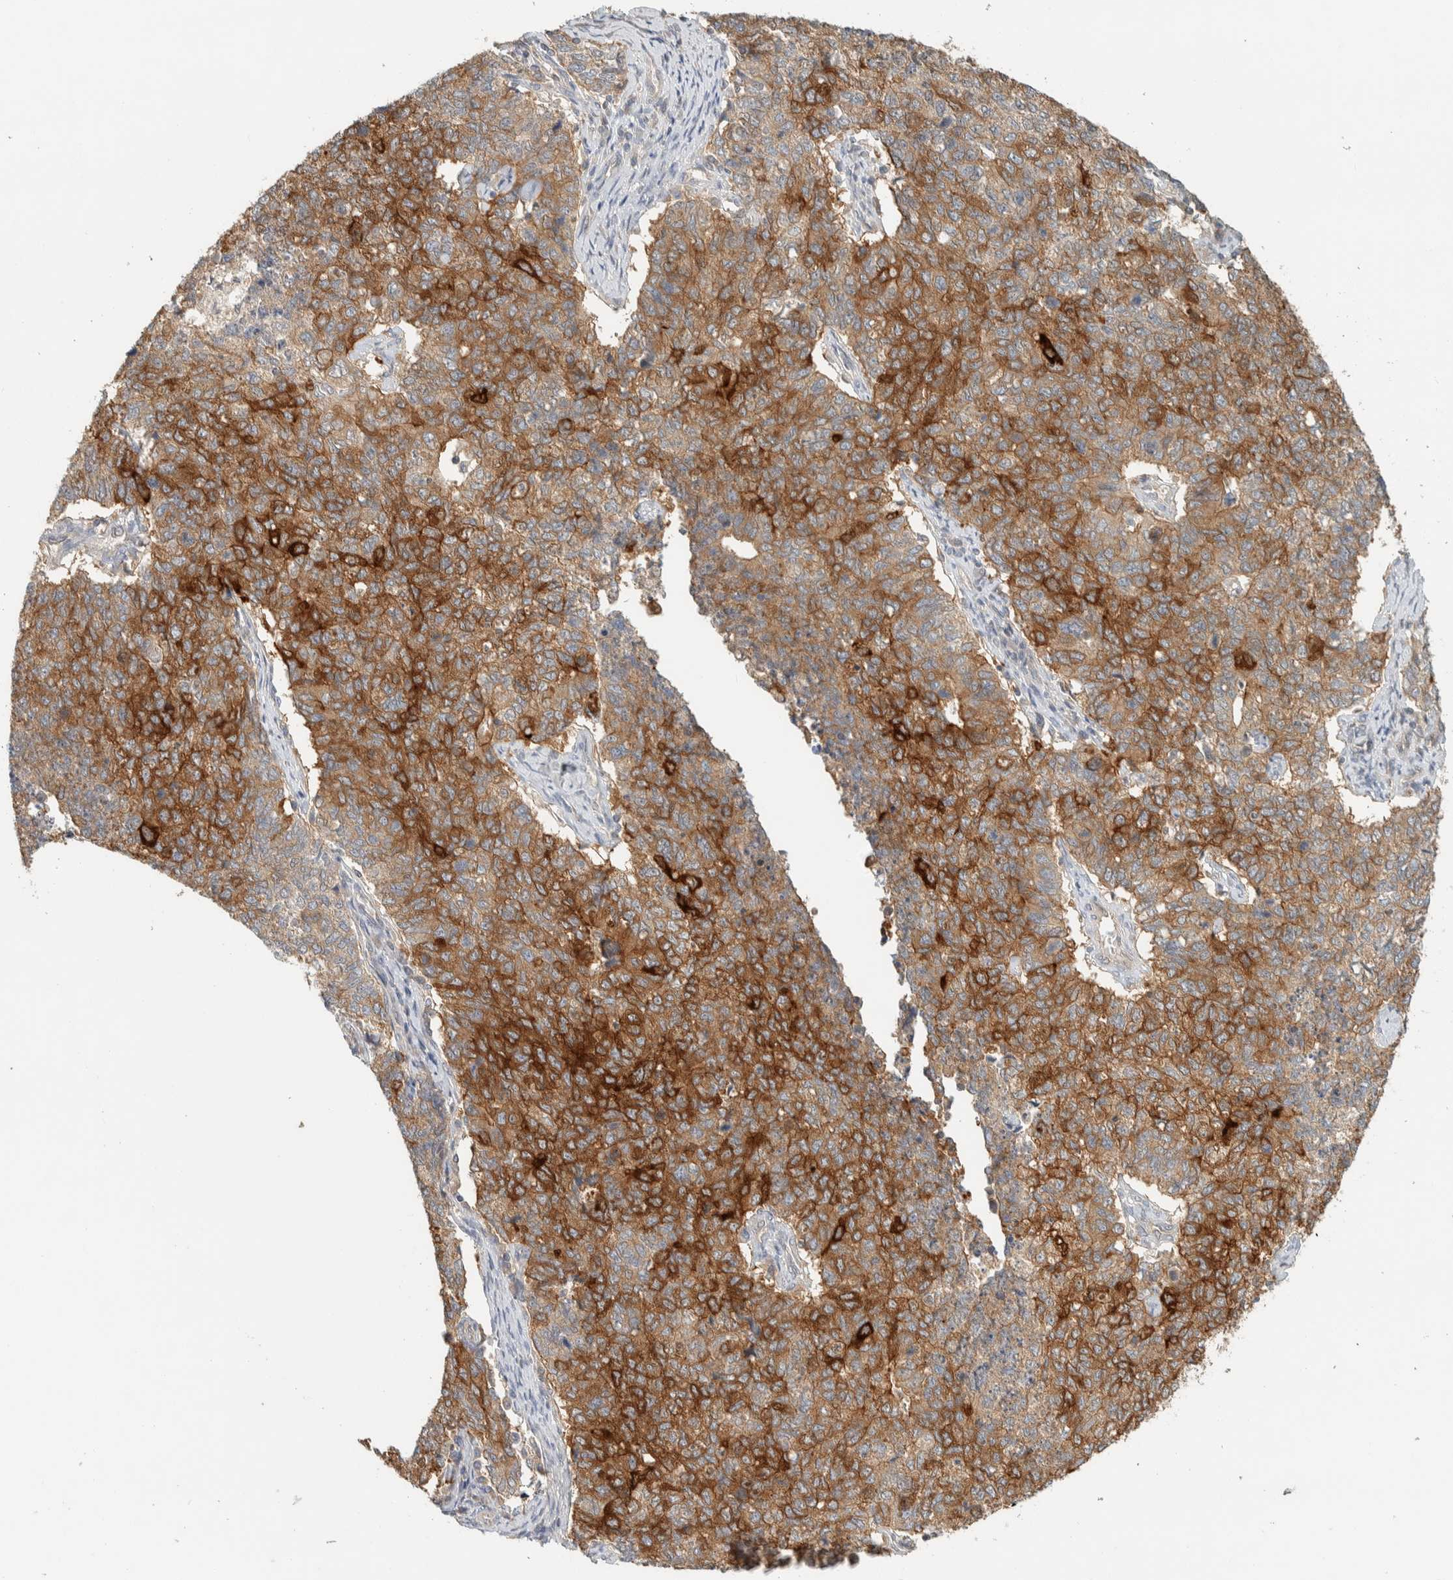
{"staining": {"intensity": "strong", "quantity": "25%-75%", "location": "cytoplasmic/membranous"}, "tissue": "cervical cancer", "cell_type": "Tumor cells", "image_type": "cancer", "snomed": [{"axis": "morphology", "description": "Squamous cell carcinoma, NOS"}, {"axis": "topography", "description": "Cervix"}], "caption": "A high-resolution micrograph shows IHC staining of squamous cell carcinoma (cervical), which demonstrates strong cytoplasmic/membranous expression in approximately 25%-75% of tumor cells. The protein is shown in brown color, while the nuclei are stained blue.", "gene": "RAB11FIP1", "patient": {"sex": "female", "age": 63}}